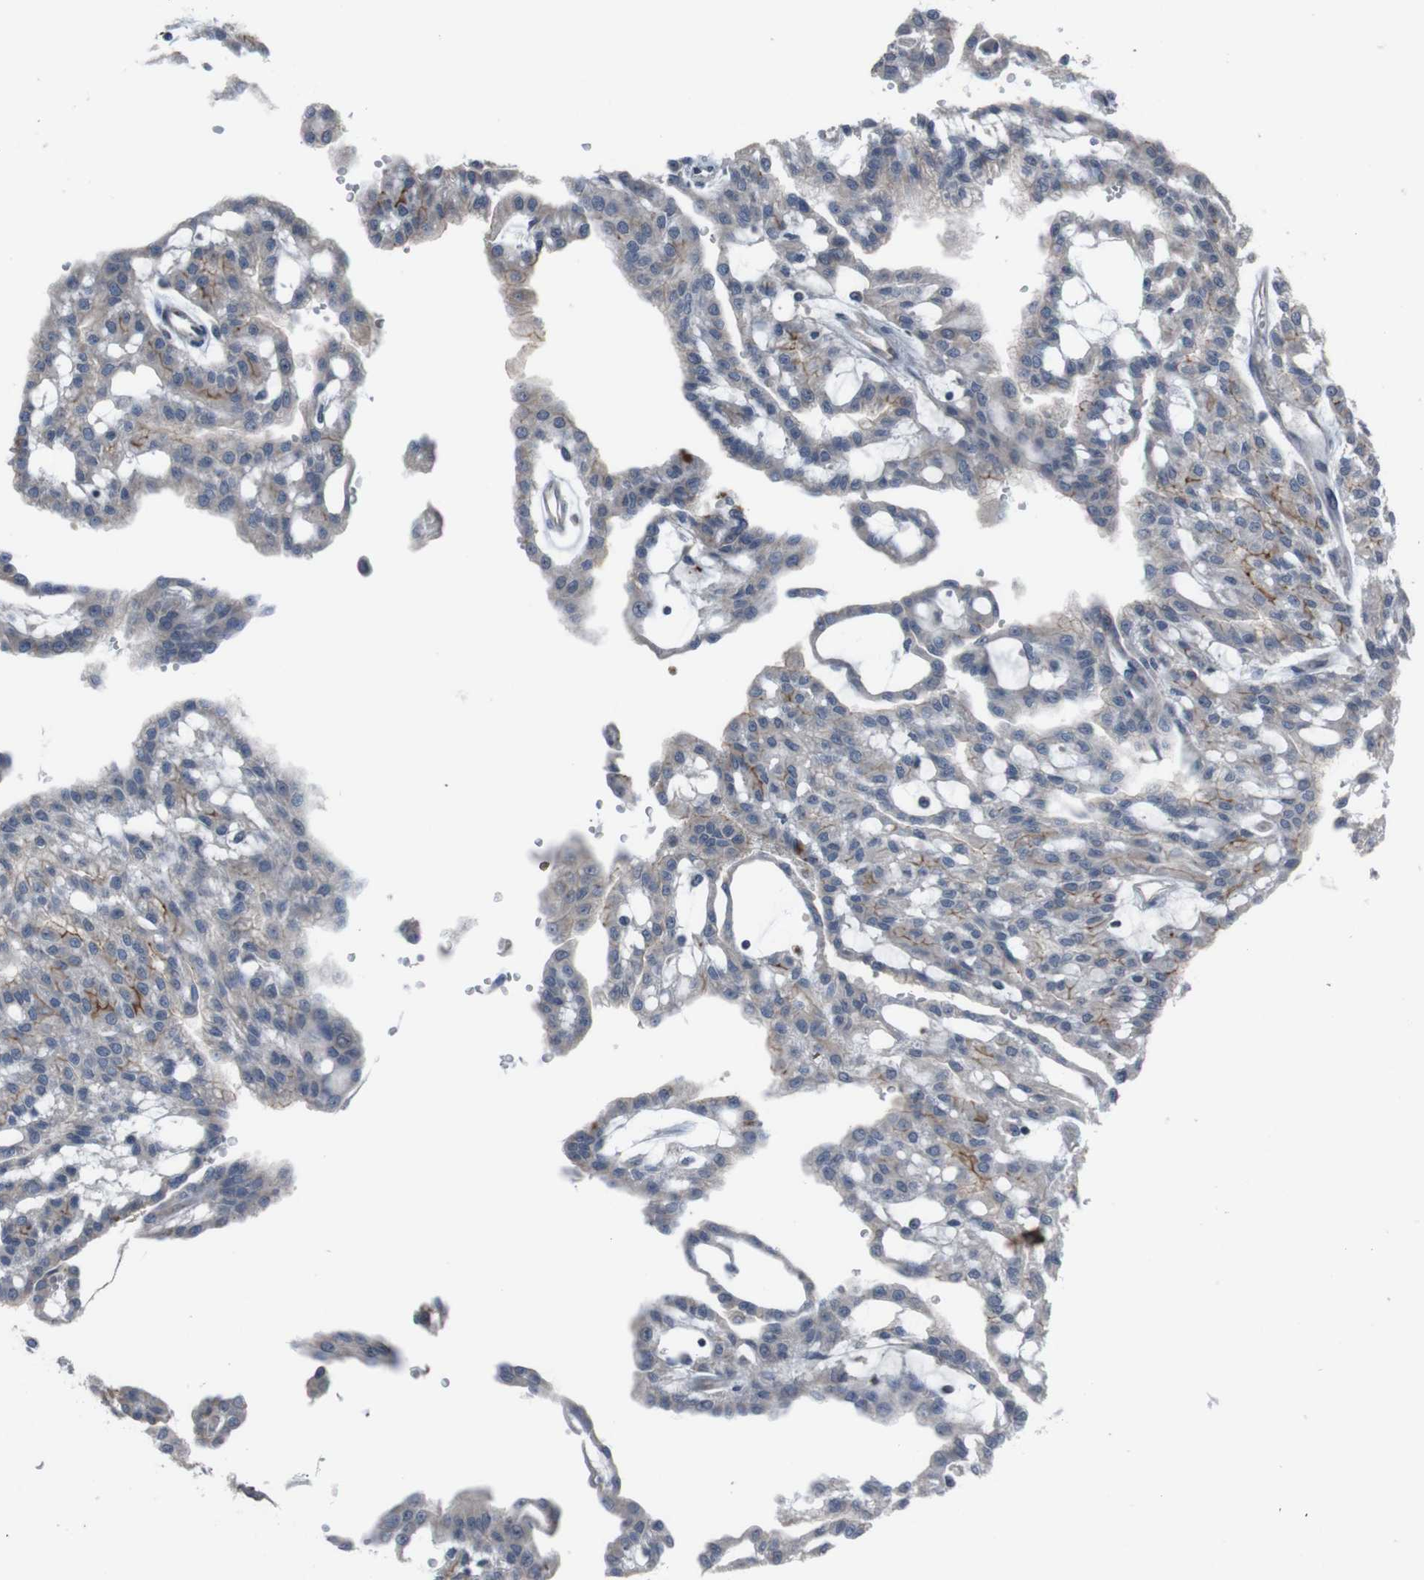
{"staining": {"intensity": "strong", "quantity": "25%-75%", "location": "cytoplasmic/membranous"}, "tissue": "renal cancer", "cell_type": "Tumor cells", "image_type": "cancer", "snomed": [{"axis": "morphology", "description": "Adenocarcinoma, NOS"}, {"axis": "topography", "description": "Kidney"}], "caption": "An immunohistochemistry micrograph of neoplastic tissue is shown. Protein staining in brown highlights strong cytoplasmic/membranous positivity in adenocarcinoma (renal) within tumor cells.", "gene": "EFNA5", "patient": {"sex": "male", "age": 63}}